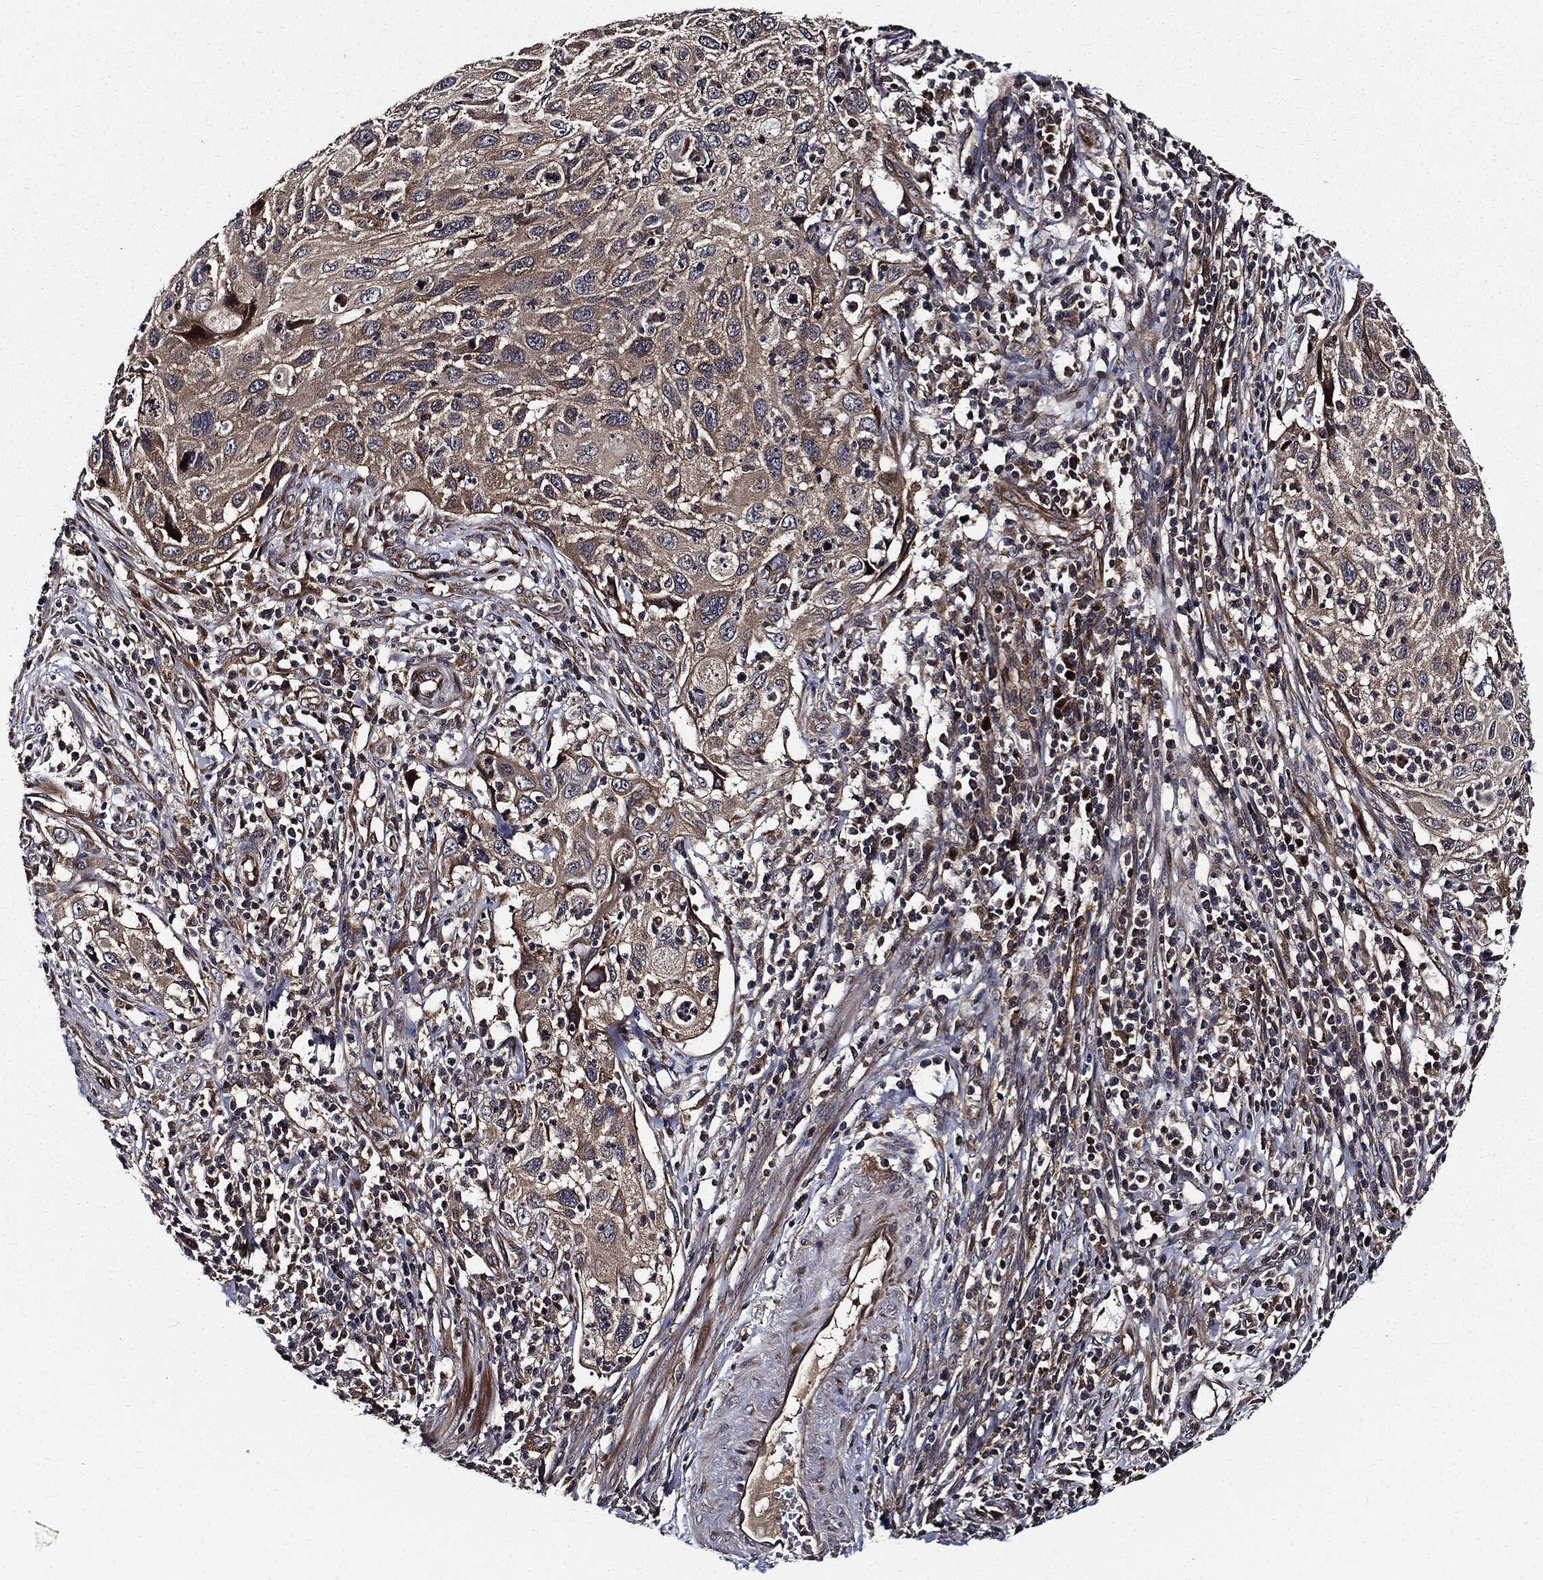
{"staining": {"intensity": "weak", "quantity": ">75%", "location": "cytoplasmic/membranous"}, "tissue": "cervical cancer", "cell_type": "Tumor cells", "image_type": "cancer", "snomed": [{"axis": "morphology", "description": "Squamous cell carcinoma, NOS"}, {"axis": "topography", "description": "Cervix"}], "caption": "Tumor cells demonstrate weak cytoplasmic/membranous positivity in approximately >75% of cells in cervical cancer. The staining was performed using DAB to visualize the protein expression in brown, while the nuclei were stained in blue with hematoxylin (Magnification: 20x).", "gene": "HTT", "patient": {"sex": "female", "age": 70}}